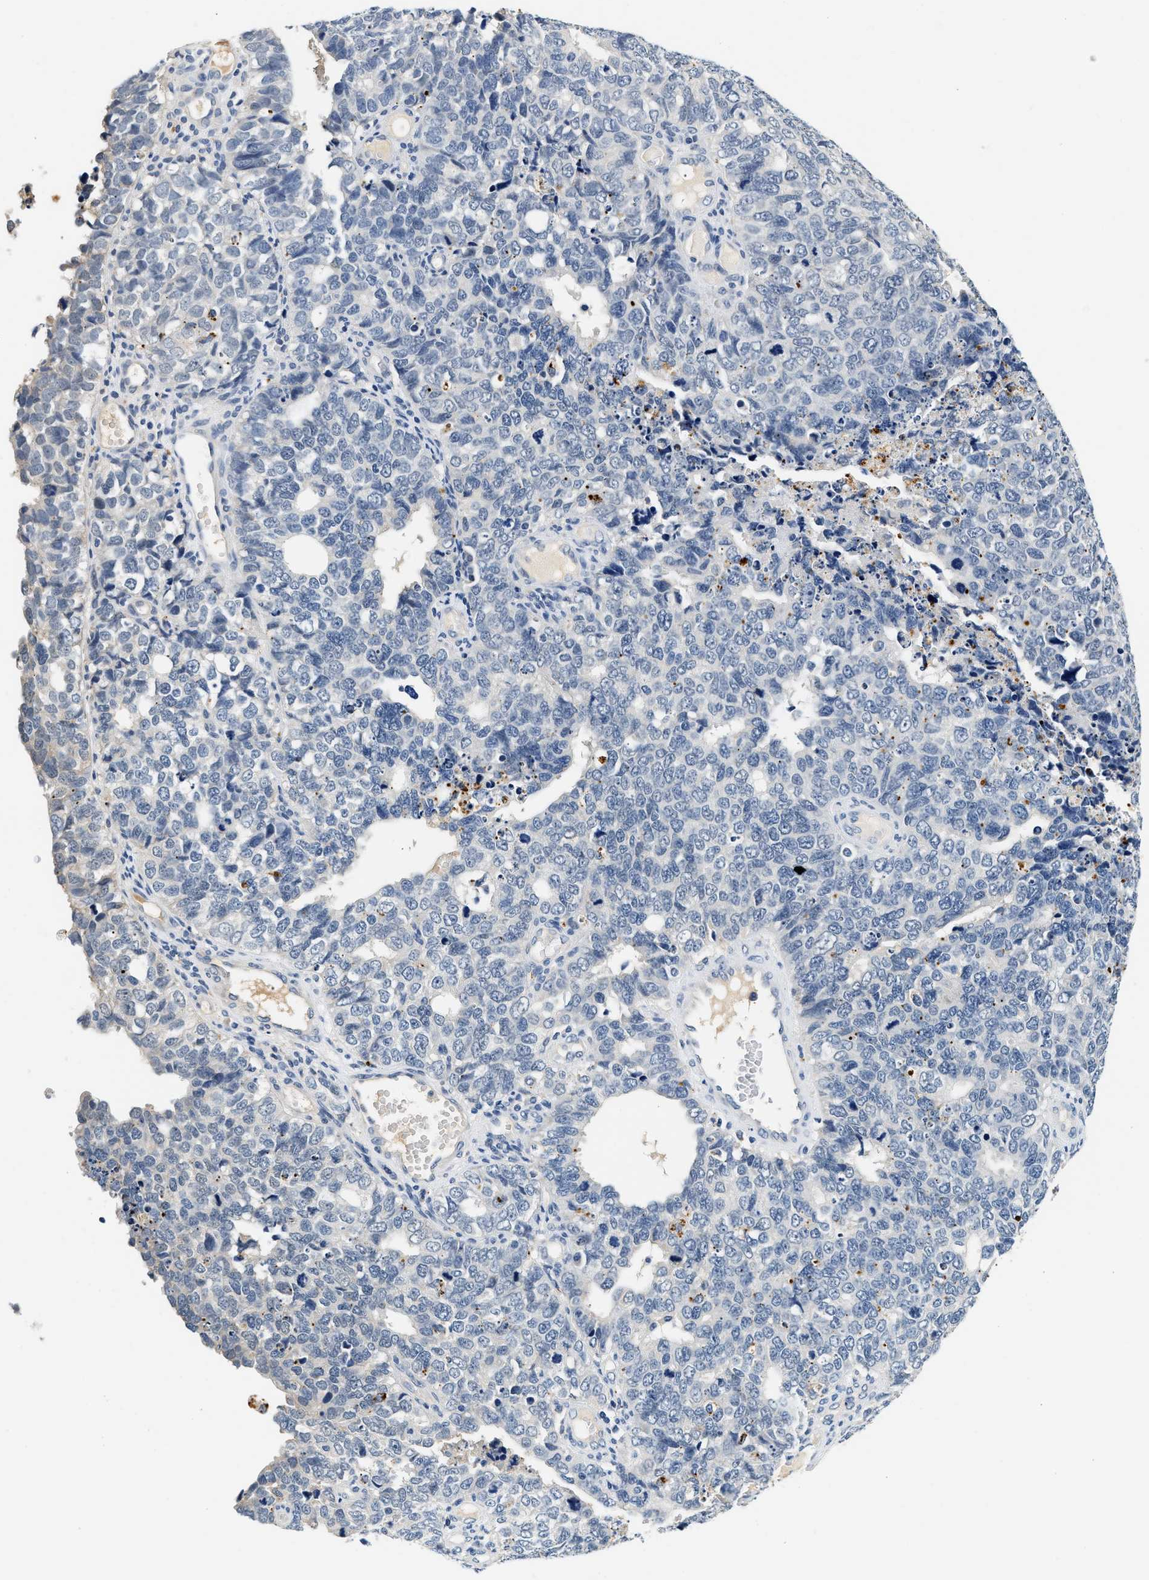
{"staining": {"intensity": "negative", "quantity": "none", "location": "none"}, "tissue": "cervical cancer", "cell_type": "Tumor cells", "image_type": "cancer", "snomed": [{"axis": "morphology", "description": "Squamous cell carcinoma, NOS"}, {"axis": "topography", "description": "Cervix"}], "caption": "There is no significant expression in tumor cells of squamous cell carcinoma (cervical).", "gene": "MED22", "patient": {"sex": "female", "age": 63}}